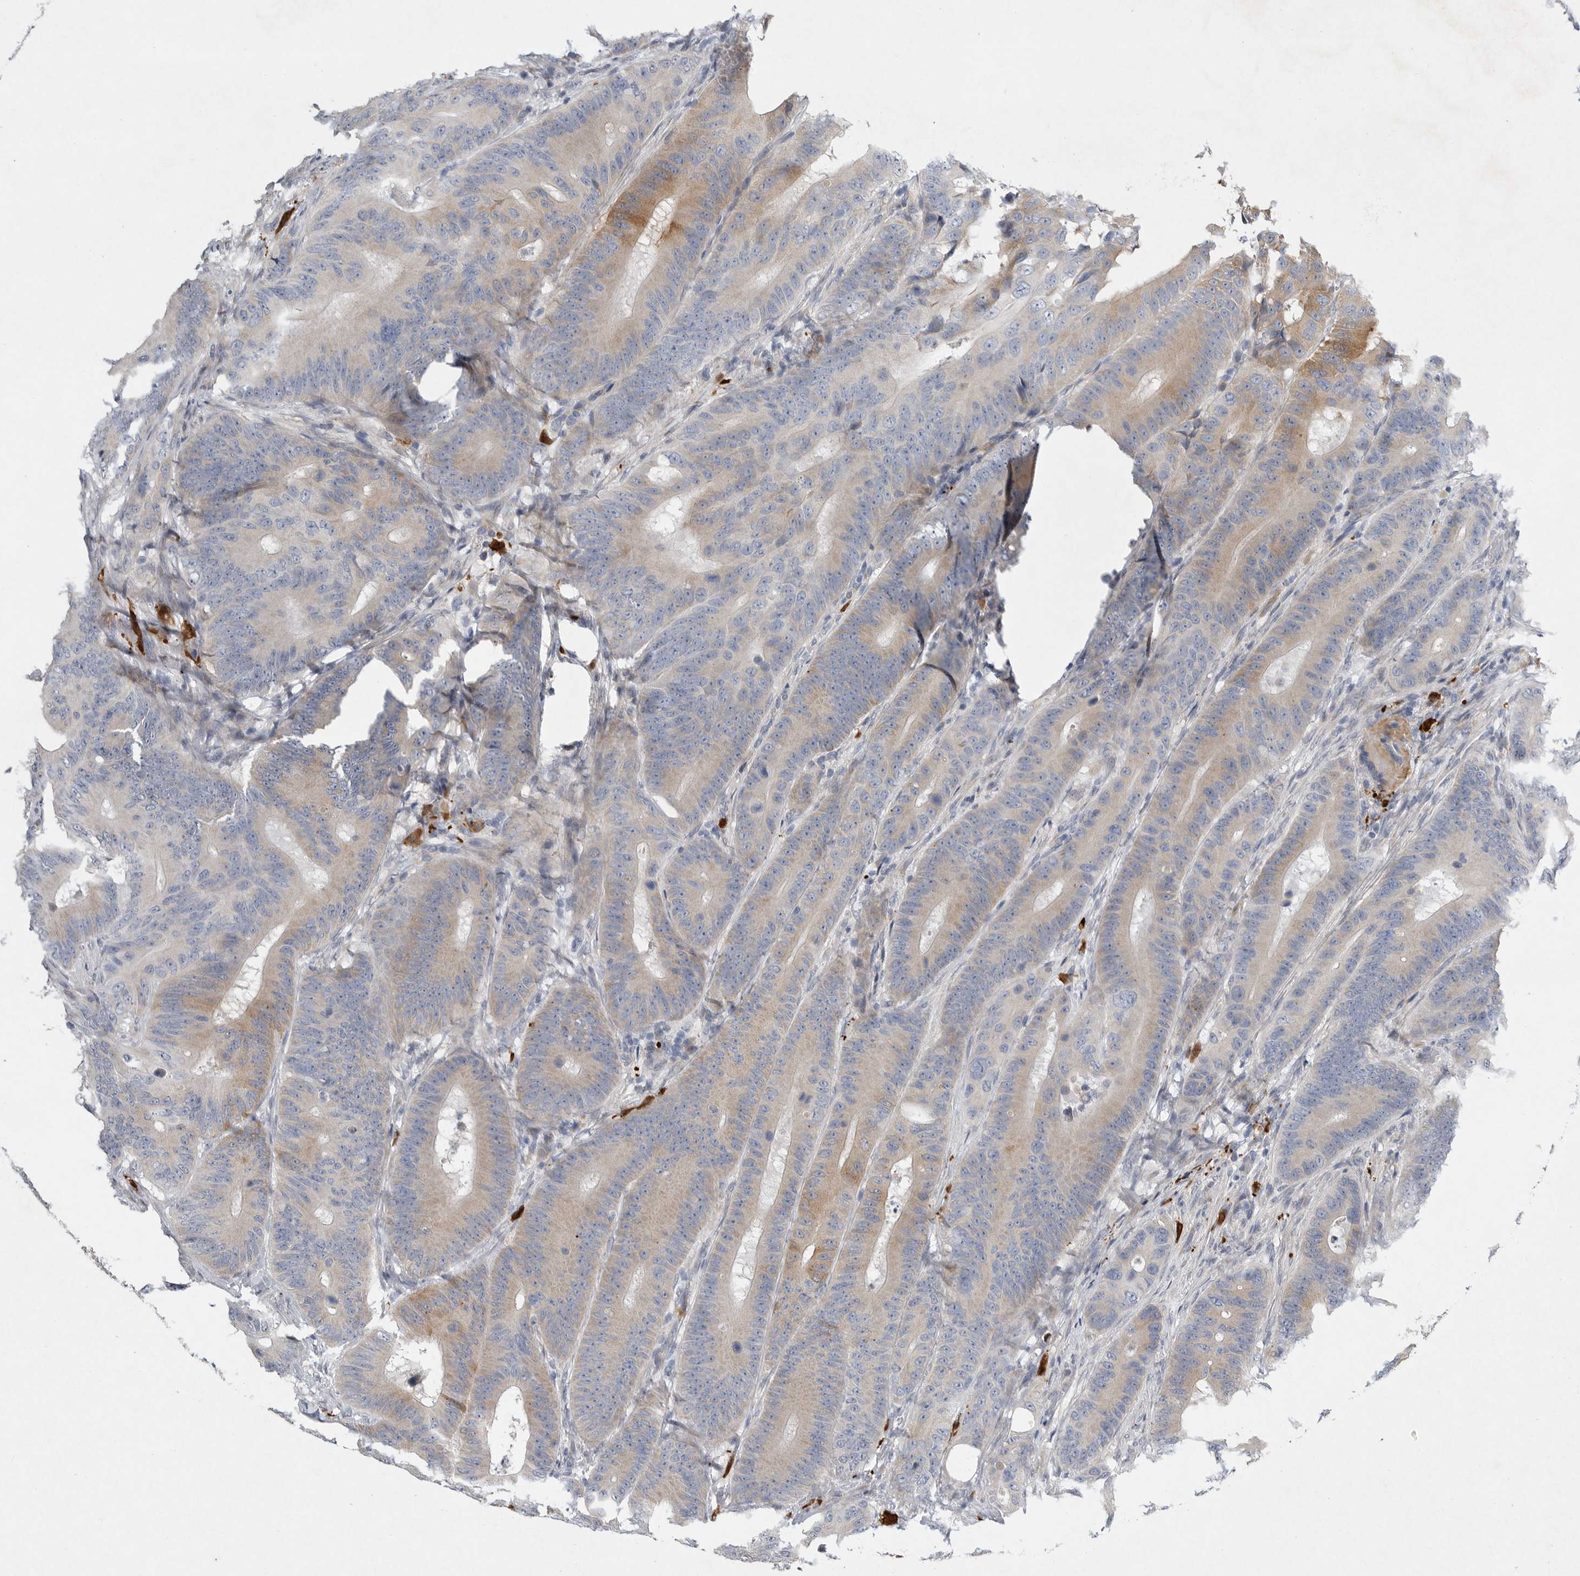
{"staining": {"intensity": "moderate", "quantity": "<25%", "location": "cytoplasmic/membranous"}, "tissue": "colorectal cancer", "cell_type": "Tumor cells", "image_type": "cancer", "snomed": [{"axis": "morphology", "description": "Adenocarcinoma, NOS"}, {"axis": "topography", "description": "Colon"}], "caption": "An image showing moderate cytoplasmic/membranous expression in approximately <25% of tumor cells in colorectal adenocarcinoma, as visualized by brown immunohistochemical staining.", "gene": "EDEM3", "patient": {"sex": "male", "age": 83}}